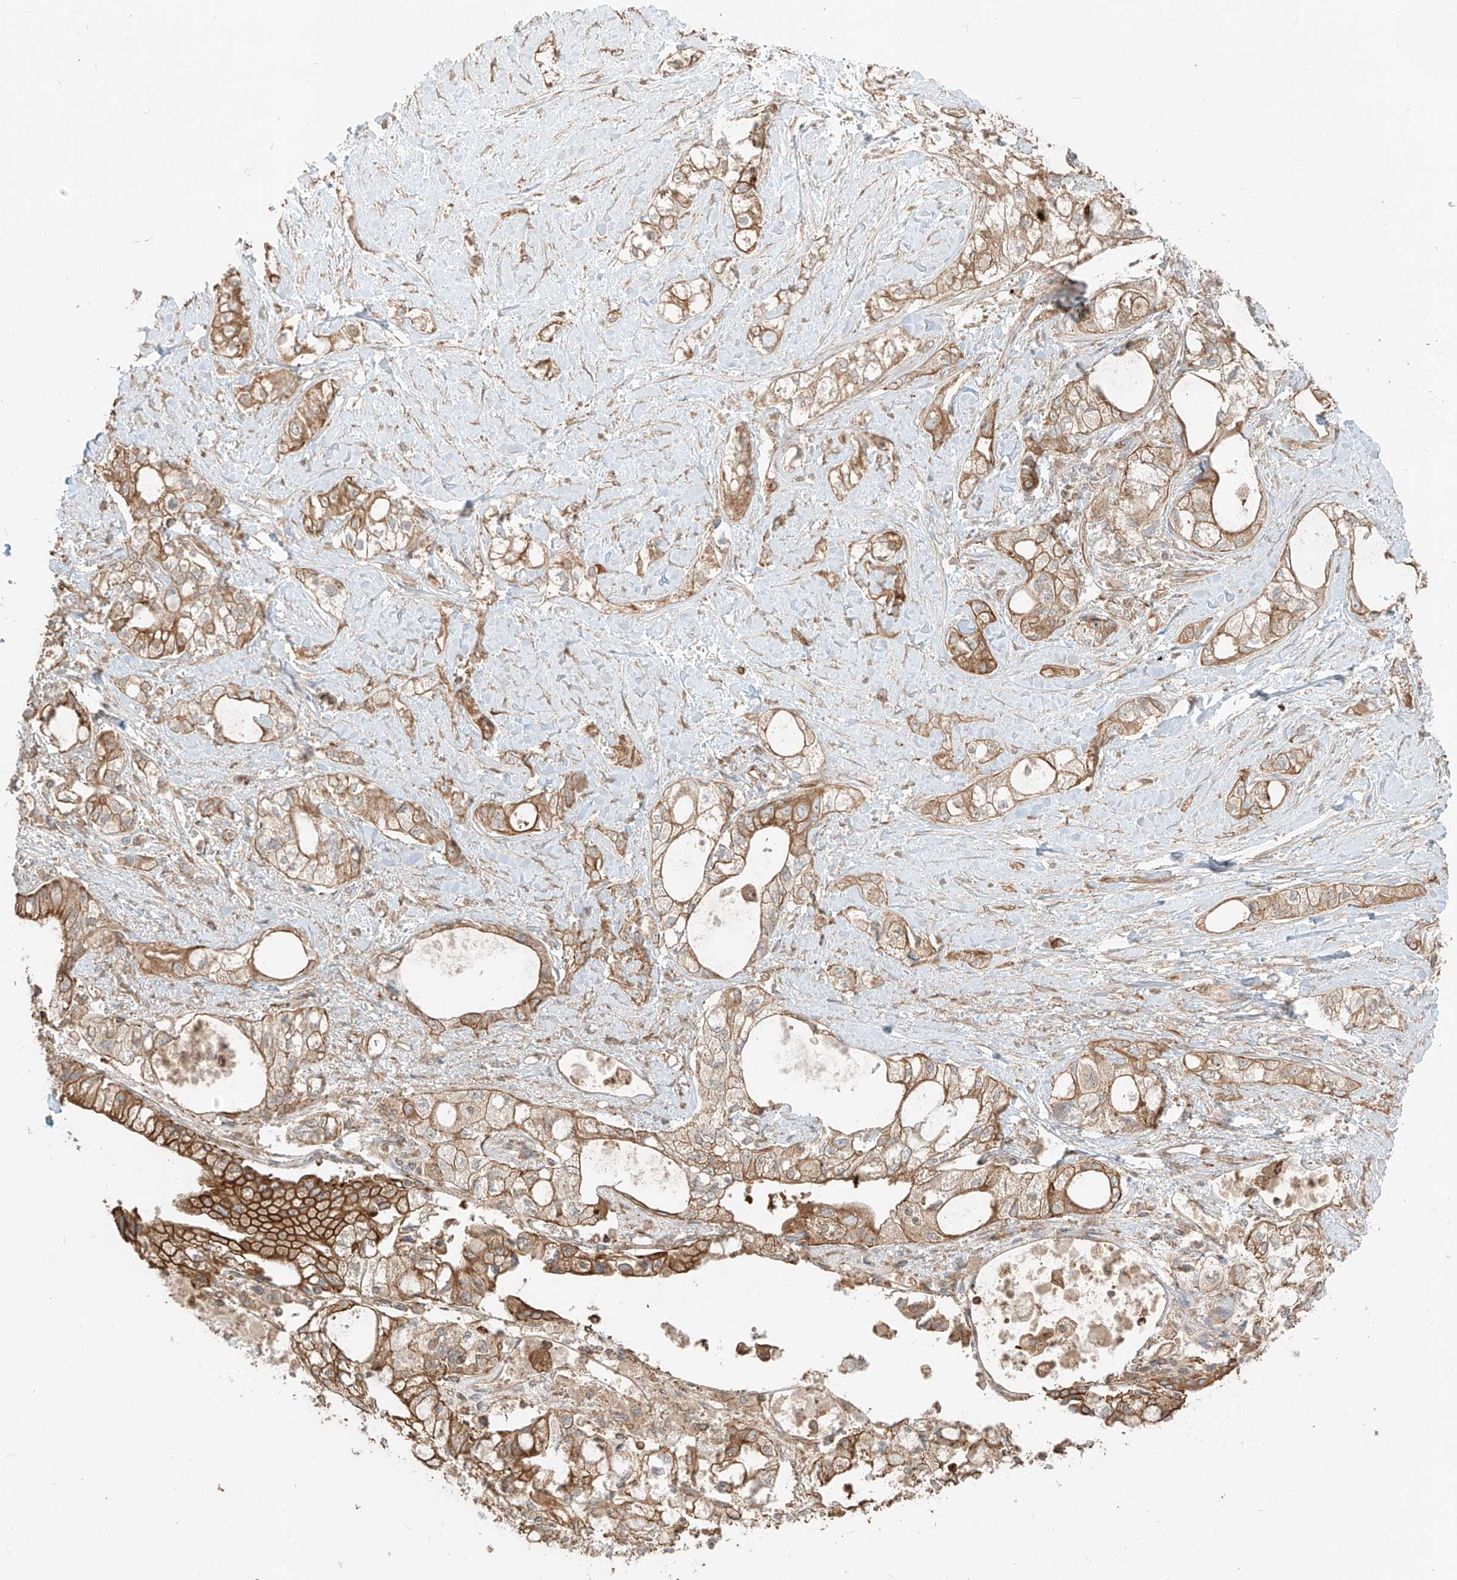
{"staining": {"intensity": "moderate", "quantity": ">75%", "location": "cytoplasmic/membranous"}, "tissue": "pancreatic cancer", "cell_type": "Tumor cells", "image_type": "cancer", "snomed": [{"axis": "morphology", "description": "Adenocarcinoma, NOS"}, {"axis": "topography", "description": "Pancreas"}], "caption": "Immunohistochemical staining of human pancreatic cancer (adenocarcinoma) displays moderate cytoplasmic/membranous protein positivity in about >75% of tumor cells. (brown staining indicates protein expression, while blue staining denotes nuclei).", "gene": "CCDC115", "patient": {"sex": "male", "age": 70}}